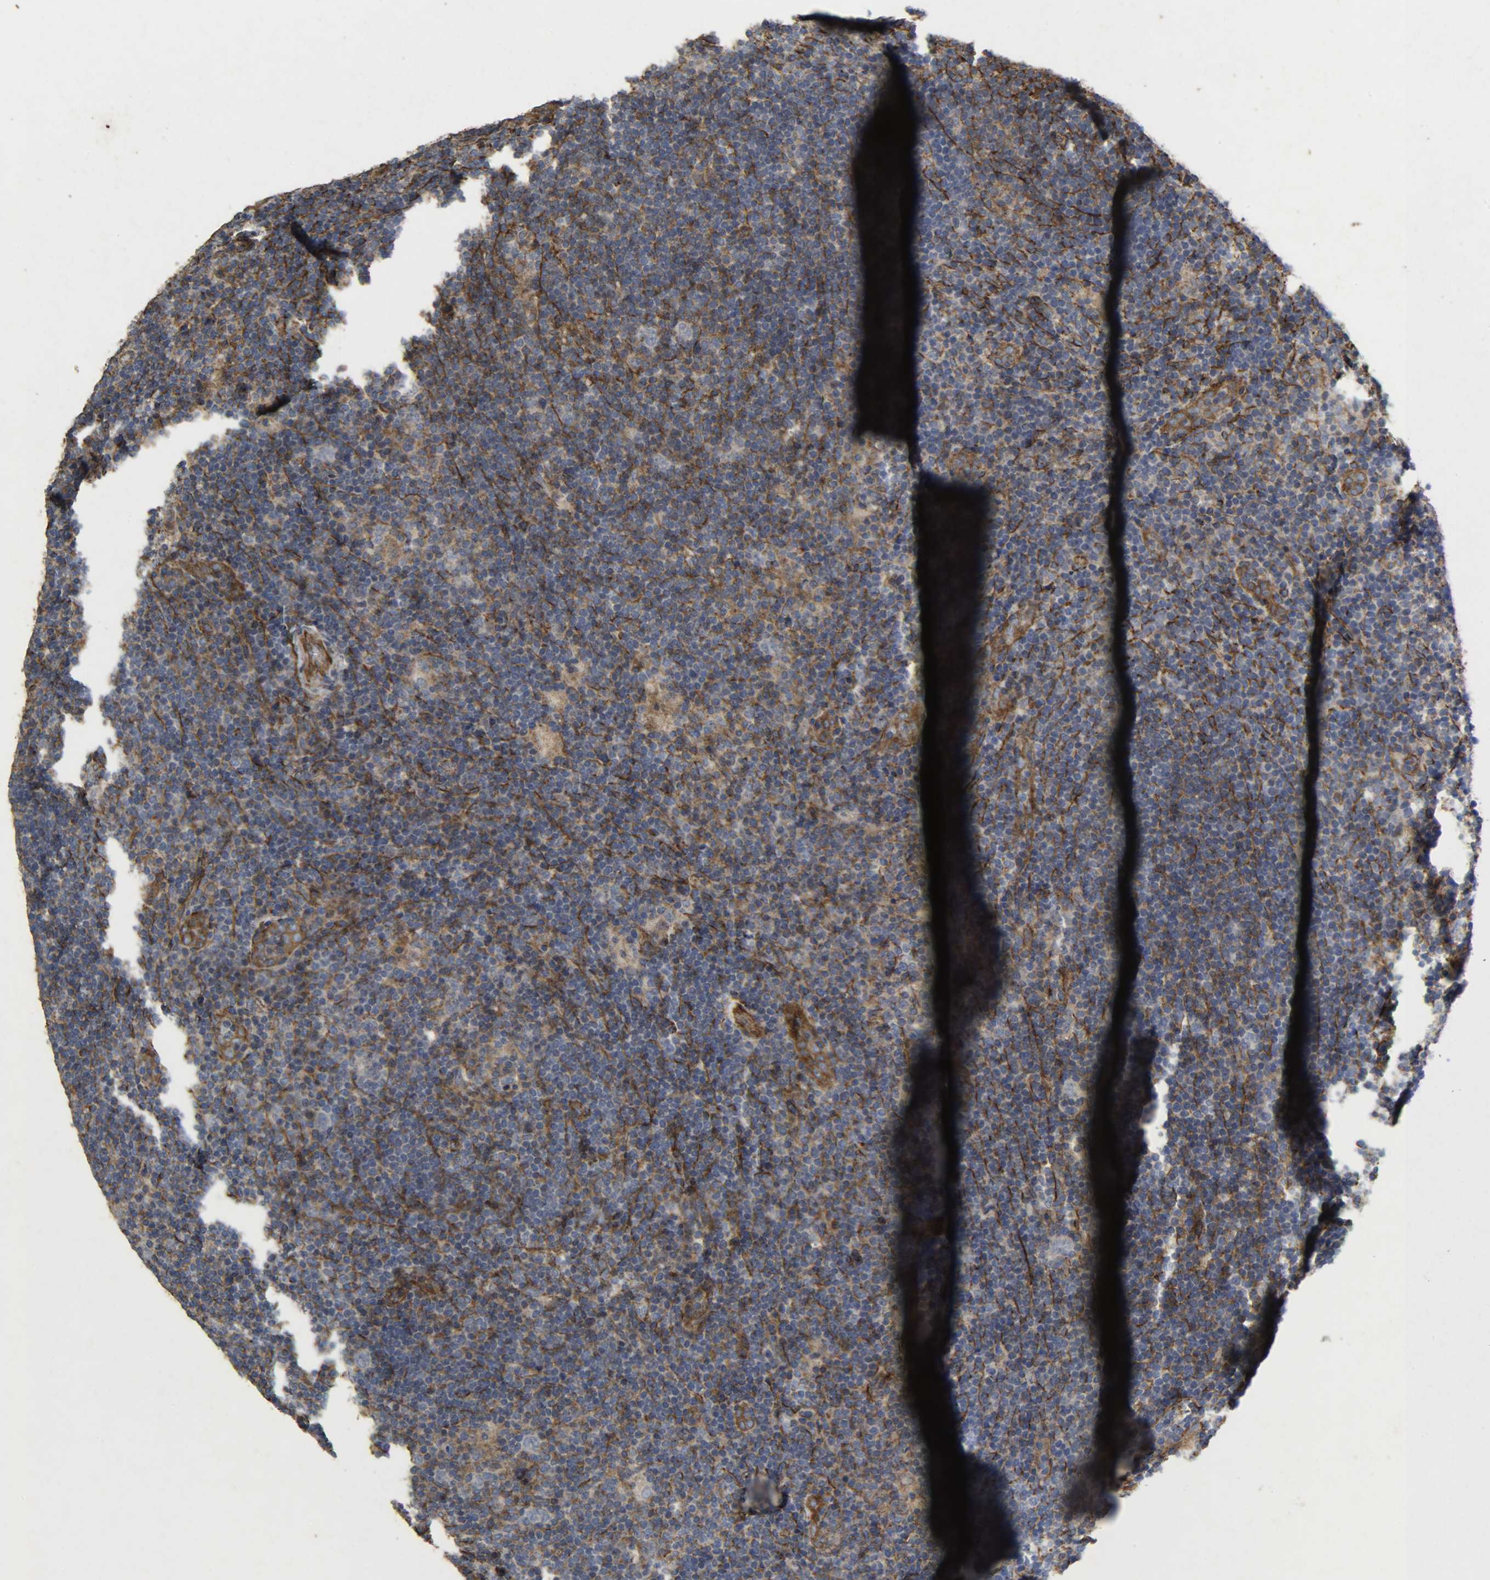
{"staining": {"intensity": "negative", "quantity": "none", "location": "none"}, "tissue": "lymphoma", "cell_type": "Tumor cells", "image_type": "cancer", "snomed": [{"axis": "morphology", "description": "Hodgkin's disease, NOS"}, {"axis": "topography", "description": "Lymph node"}], "caption": "This is a image of immunohistochemistry (IHC) staining of Hodgkin's disease, which shows no positivity in tumor cells.", "gene": "TPM4", "patient": {"sex": "female", "age": 57}}